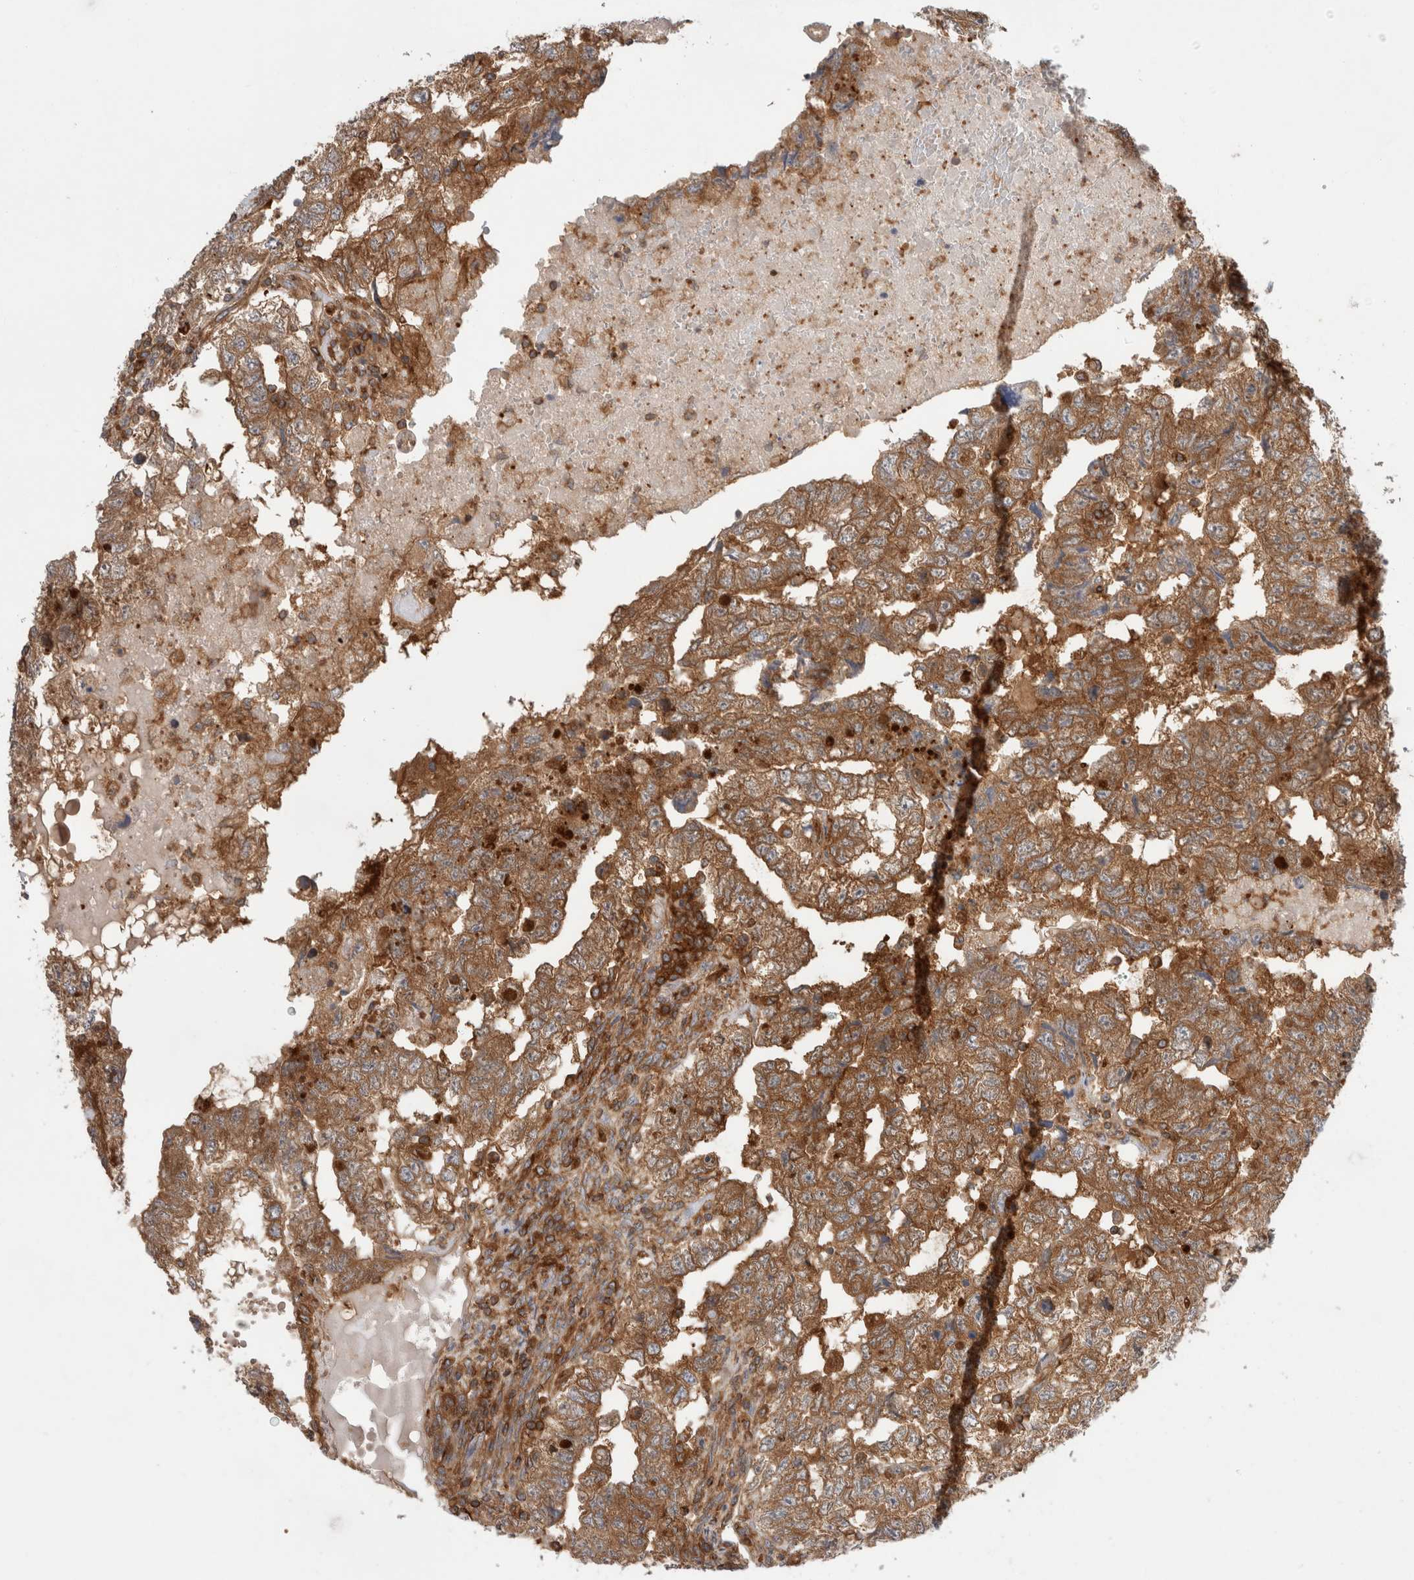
{"staining": {"intensity": "moderate", "quantity": ">75%", "location": "cytoplasmic/membranous"}, "tissue": "testis cancer", "cell_type": "Tumor cells", "image_type": "cancer", "snomed": [{"axis": "morphology", "description": "Carcinoma, Embryonal, NOS"}, {"axis": "topography", "description": "Testis"}], "caption": "The micrograph shows immunohistochemical staining of testis cancer. There is moderate cytoplasmic/membranous positivity is present in about >75% of tumor cells.", "gene": "KLHL14", "patient": {"sex": "male", "age": 36}}